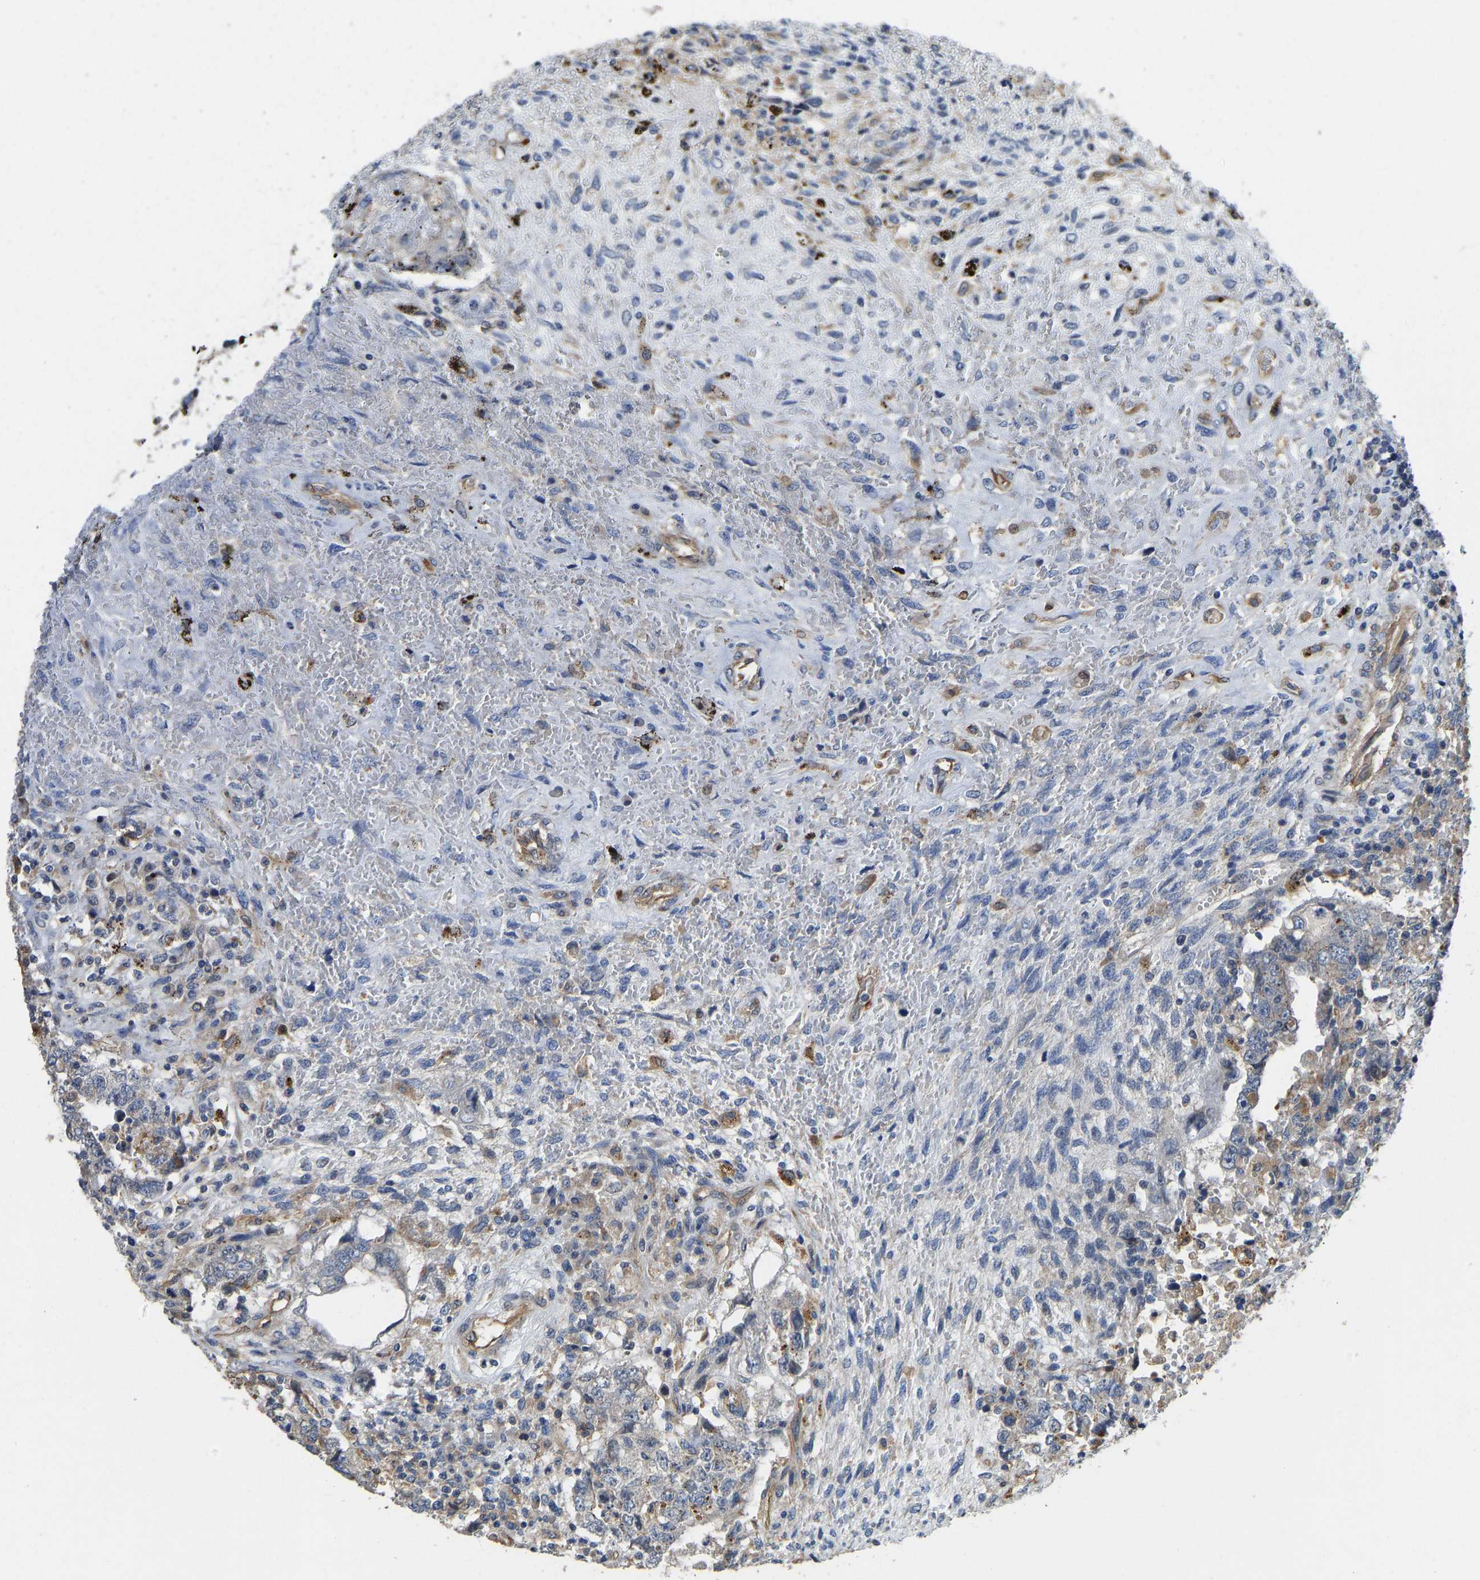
{"staining": {"intensity": "negative", "quantity": "none", "location": "none"}, "tissue": "testis cancer", "cell_type": "Tumor cells", "image_type": "cancer", "snomed": [{"axis": "morphology", "description": "Carcinoma, Embryonal, NOS"}, {"axis": "topography", "description": "Testis"}], "caption": "This is an IHC photomicrograph of testis cancer. There is no positivity in tumor cells.", "gene": "ELMO2", "patient": {"sex": "male", "age": 26}}